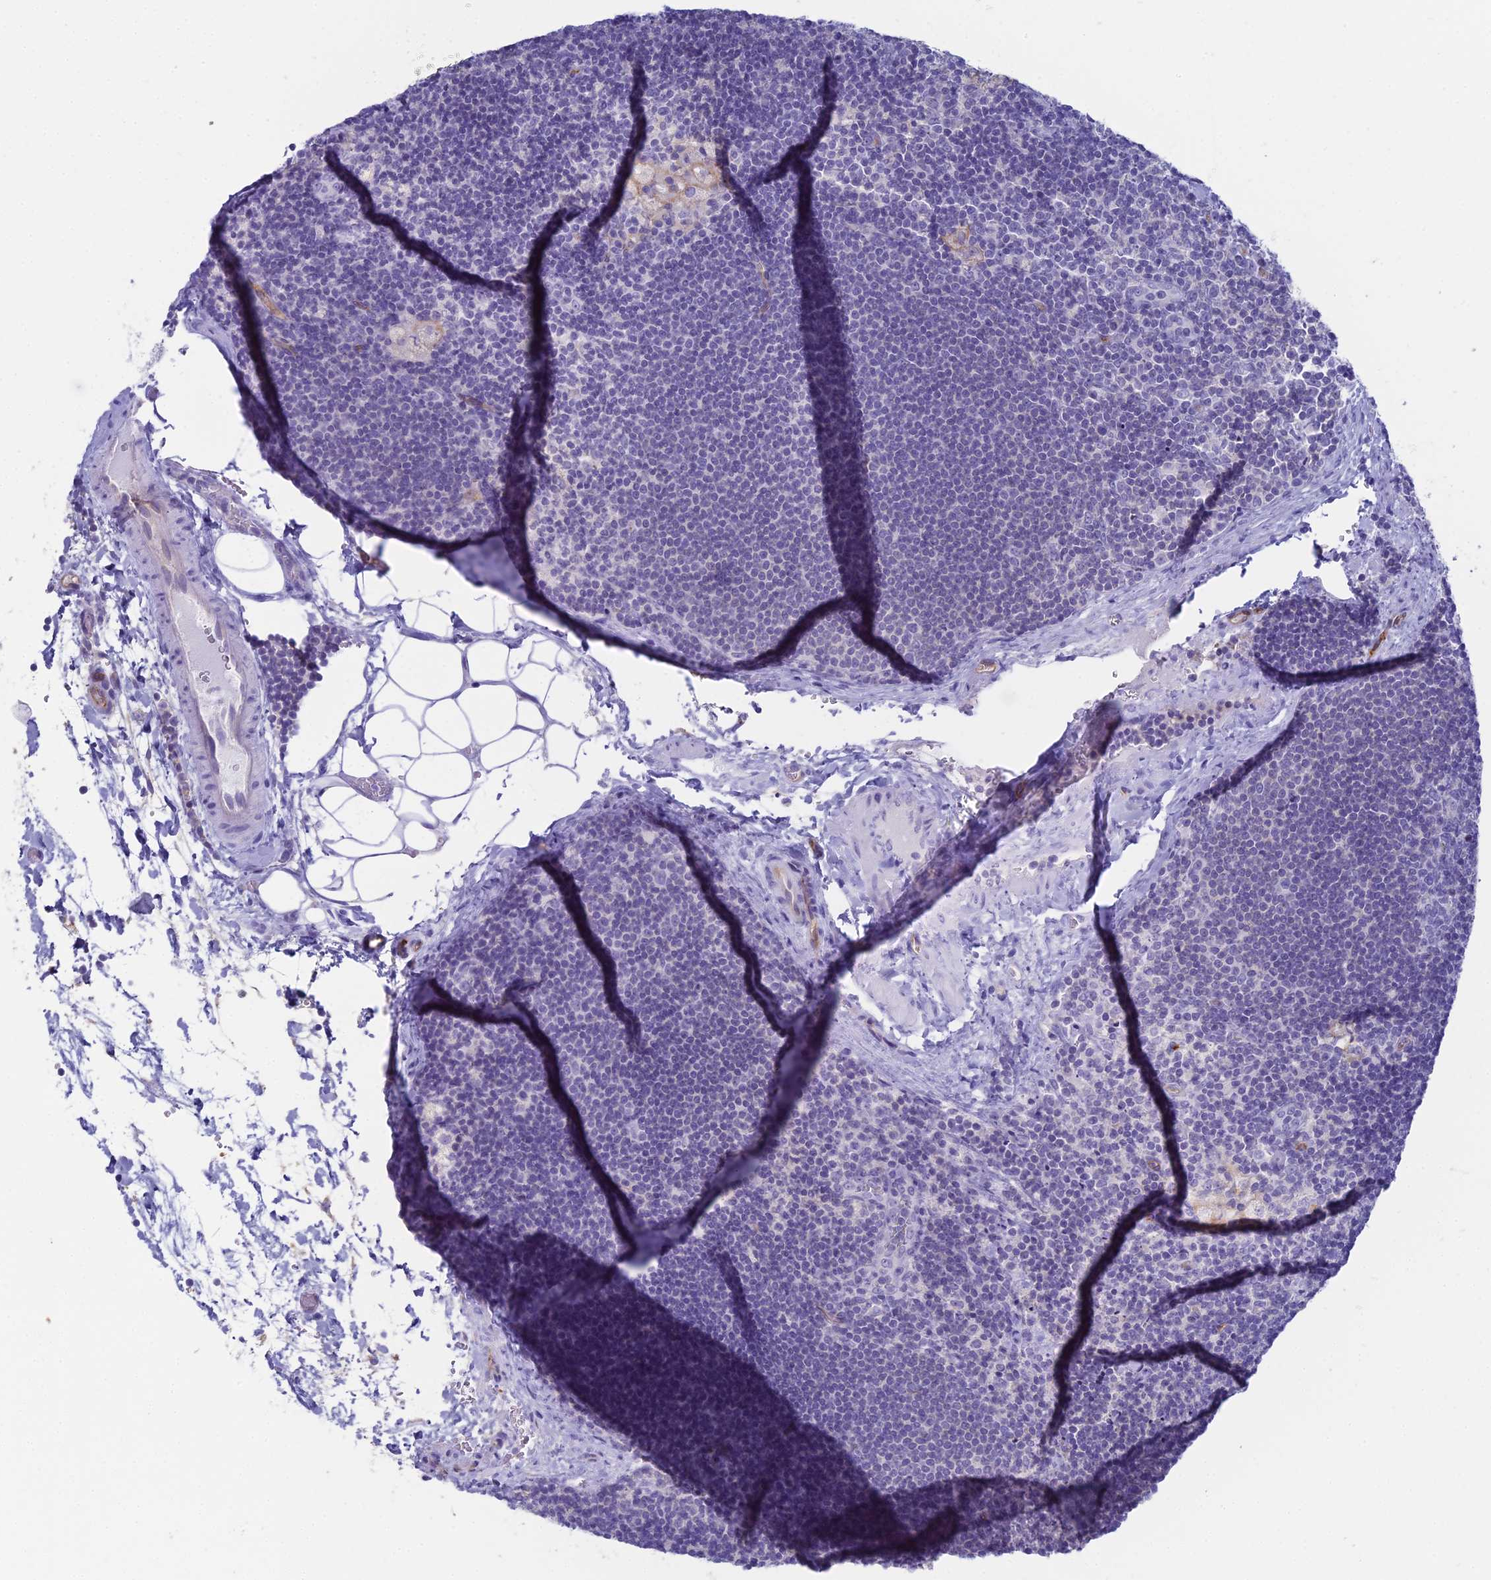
{"staining": {"intensity": "negative", "quantity": "none", "location": "none"}, "tissue": "lymph node", "cell_type": "Germinal center cells", "image_type": "normal", "snomed": [{"axis": "morphology", "description": "Normal tissue, NOS"}, {"axis": "topography", "description": "Lymph node"}], "caption": "This is a micrograph of immunohistochemistry (IHC) staining of benign lymph node, which shows no positivity in germinal center cells.", "gene": "ACE", "patient": {"sex": "male", "age": 24}}